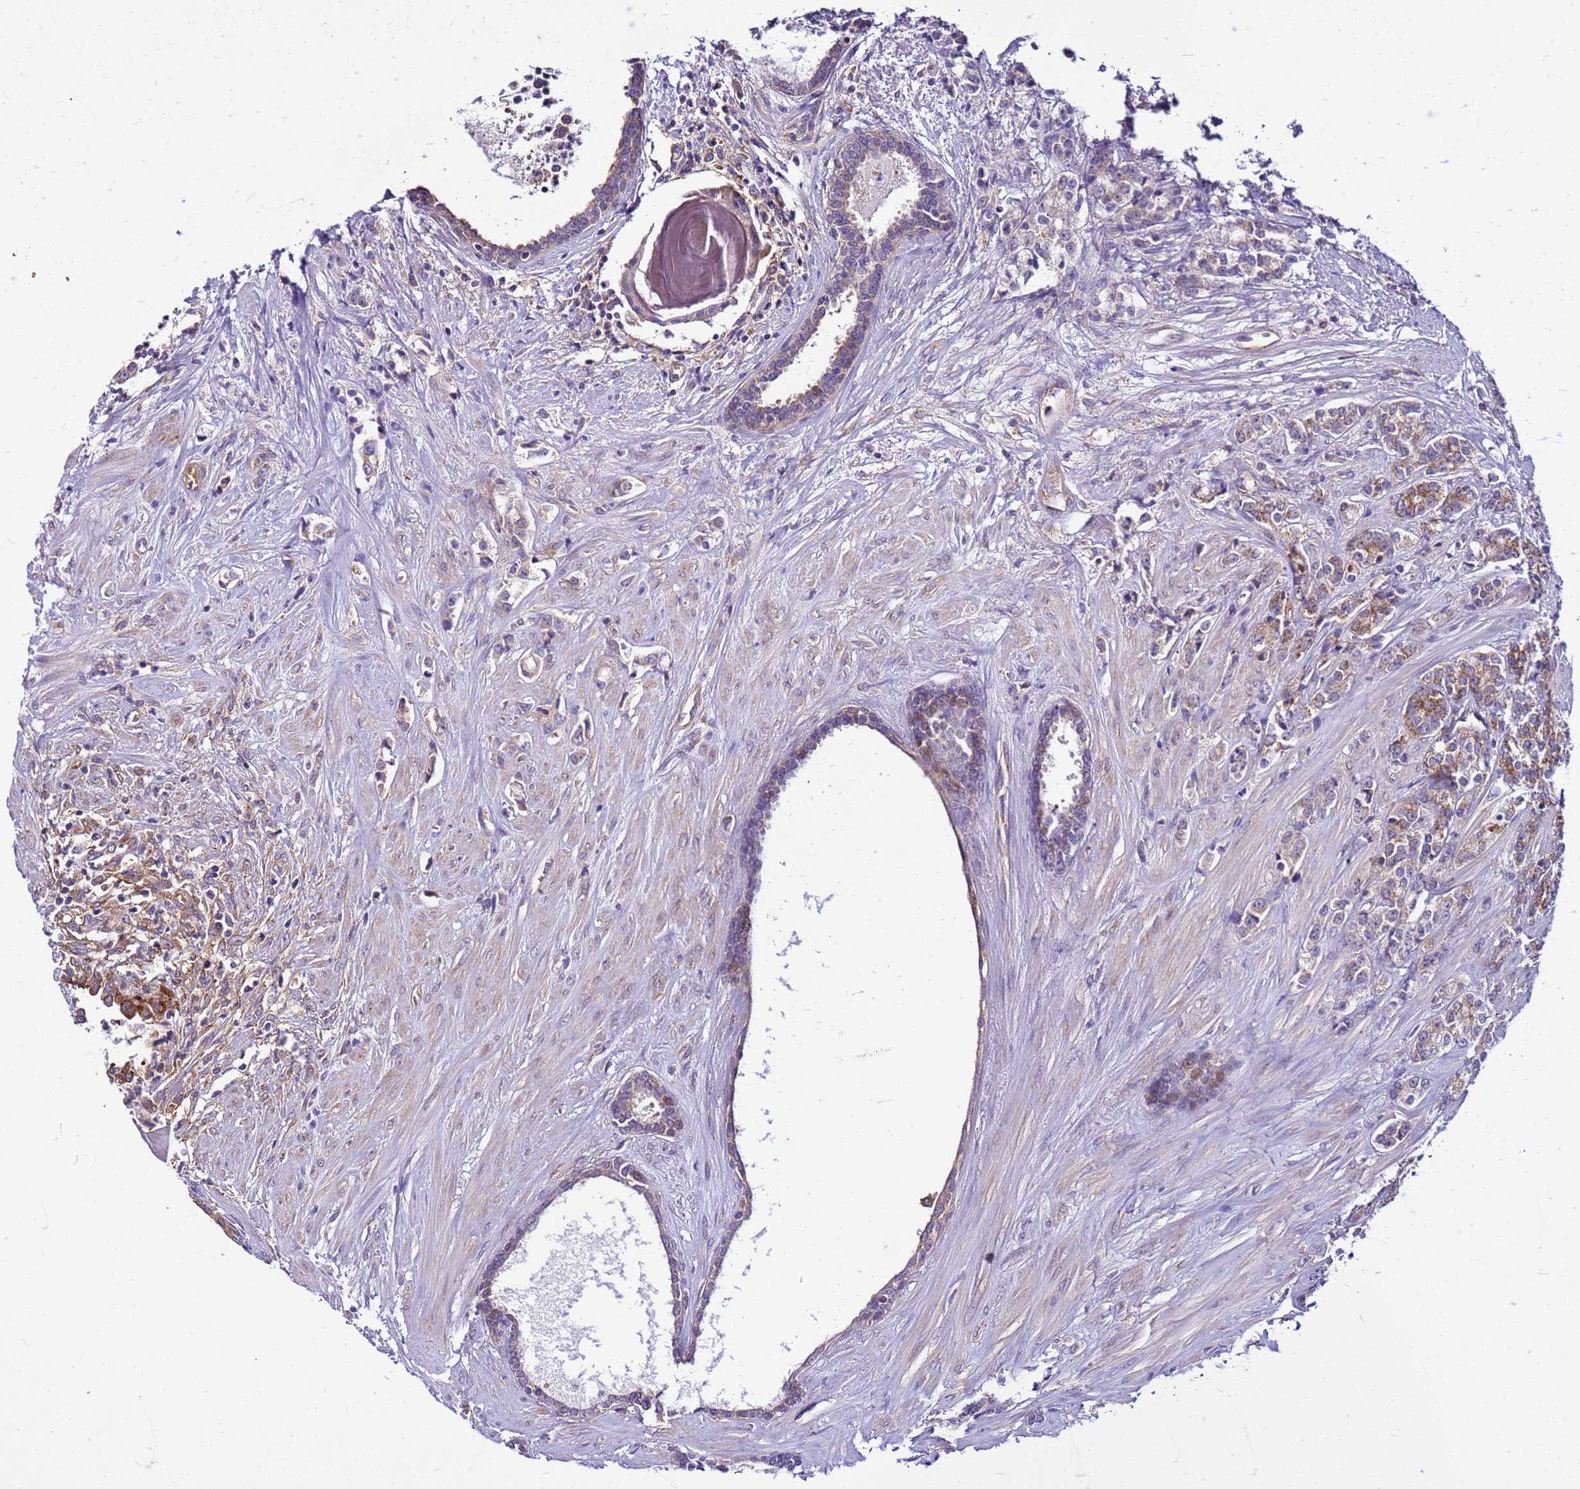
{"staining": {"intensity": "moderate", "quantity": "25%-75%", "location": "cytoplasmic/membranous"}, "tissue": "prostate cancer", "cell_type": "Tumor cells", "image_type": "cancer", "snomed": [{"axis": "morphology", "description": "Adenocarcinoma, High grade"}, {"axis": "topography", "description": "Prostate"}], "caption": "Protein staining demonstrates moderate cytoplasmic/membranous expression in approximately 25%-75% of tumor cells in prostate cancer. (DAB = brown stain, brightfield microscopy at high magnification).", "gene": "PKD1", "patient": {"sex": "male", "age": 62}}